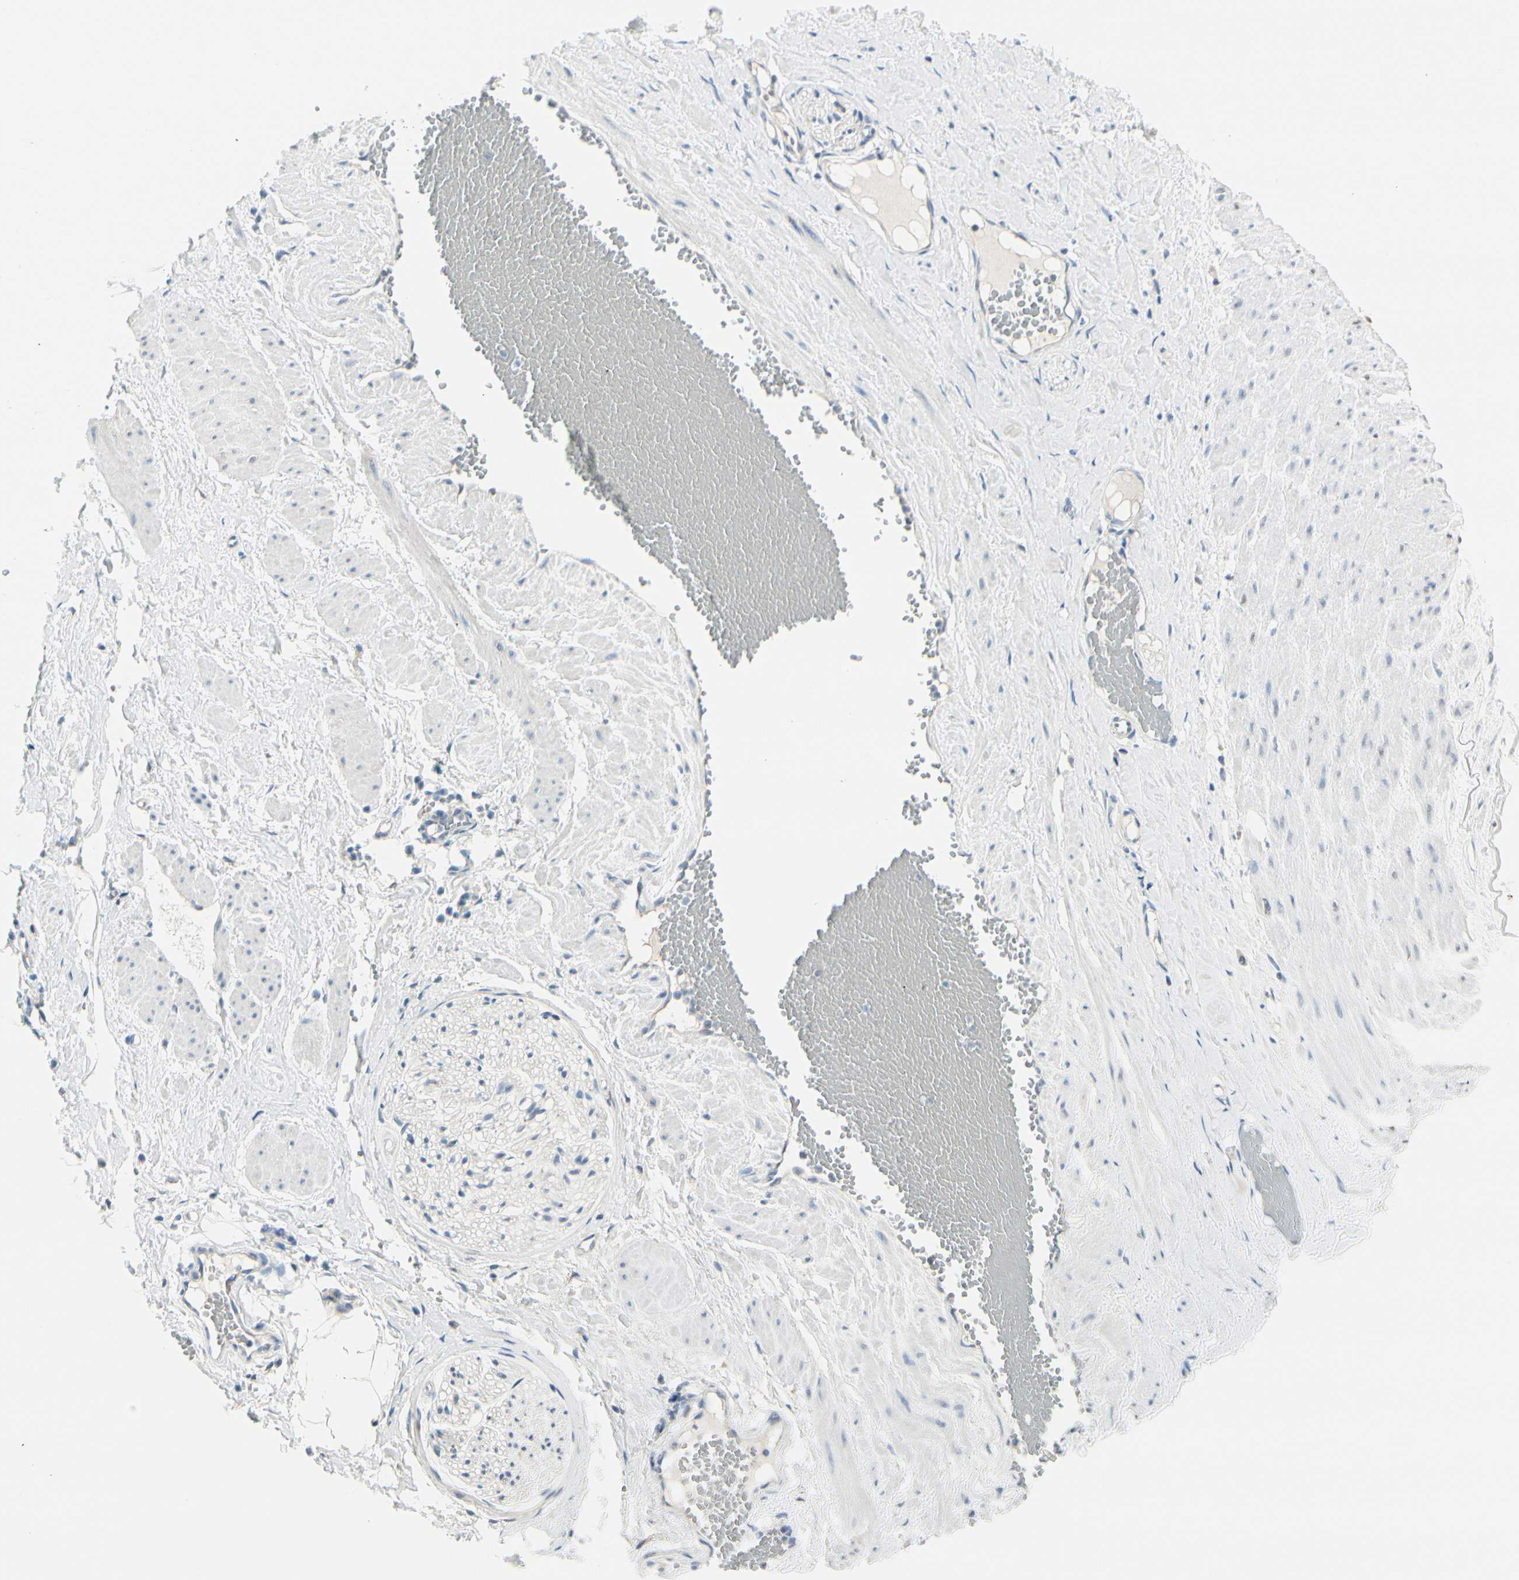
{"staining": {"intensity": "negative", "quantity": "none", "location": "none"}, "tissue": "adipose tissue", "cell_type": "Adipocytes", "image_type": "normal", "snomed": [{"axis": "morphology", "description": "Normal tissue, NOS"}, {"axis": "topography", "description": "Soft tissue"}, {"axis": "topography", "description": "Vascular tissue"}], "caption": "DAB immunohistochemical staining of benign human adipose tissue reveals no significant staining in adipocytes.", "gene": "PEBP1", "patient": {"sex": "female", "age": 35}}